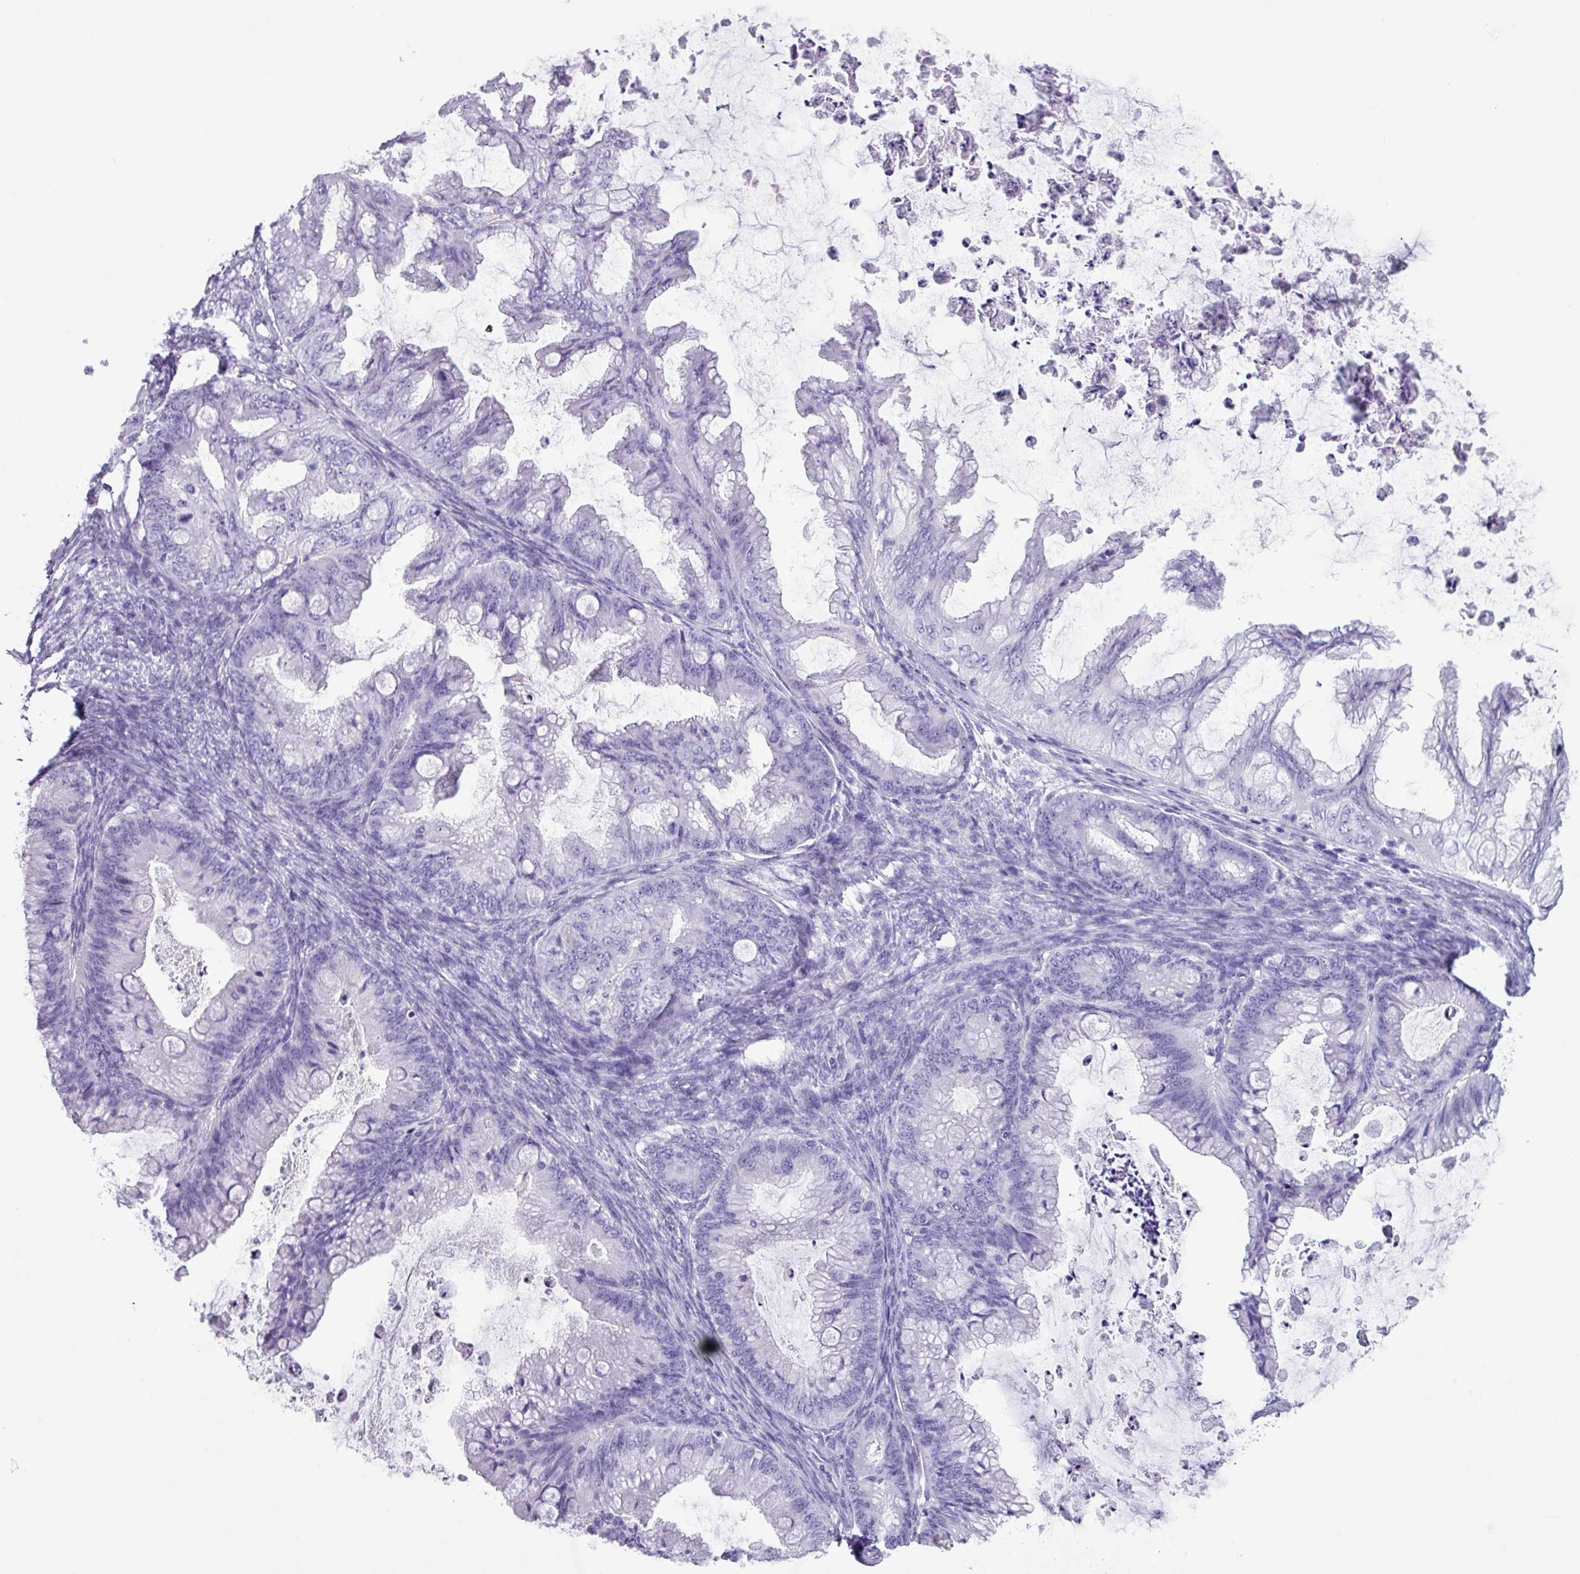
{"staining": {"intensity": "negative", "quantity": "none", "location": "none"}, "tissue": "ovarian cancer", "cell_type": "Tumor cells", "image_type": "cancer", "snomed": [{"axis": "morphology", "description": "Cystadenocarcinoma, mucinous, NOS"}, {"axis": "topography", "description": "Ovary"}], "caption": "Histopathology image shows no significant protein expression in tumor cells of ovarian mucinous cystadenocarcinoma. (Stains: DAB immunohistochemistry with hematoxylin counter stain, Microscopy: brightfield microscopy at high magnification).", "gene": "AGO3", "patient": {"sex": "female", "age": 35}}